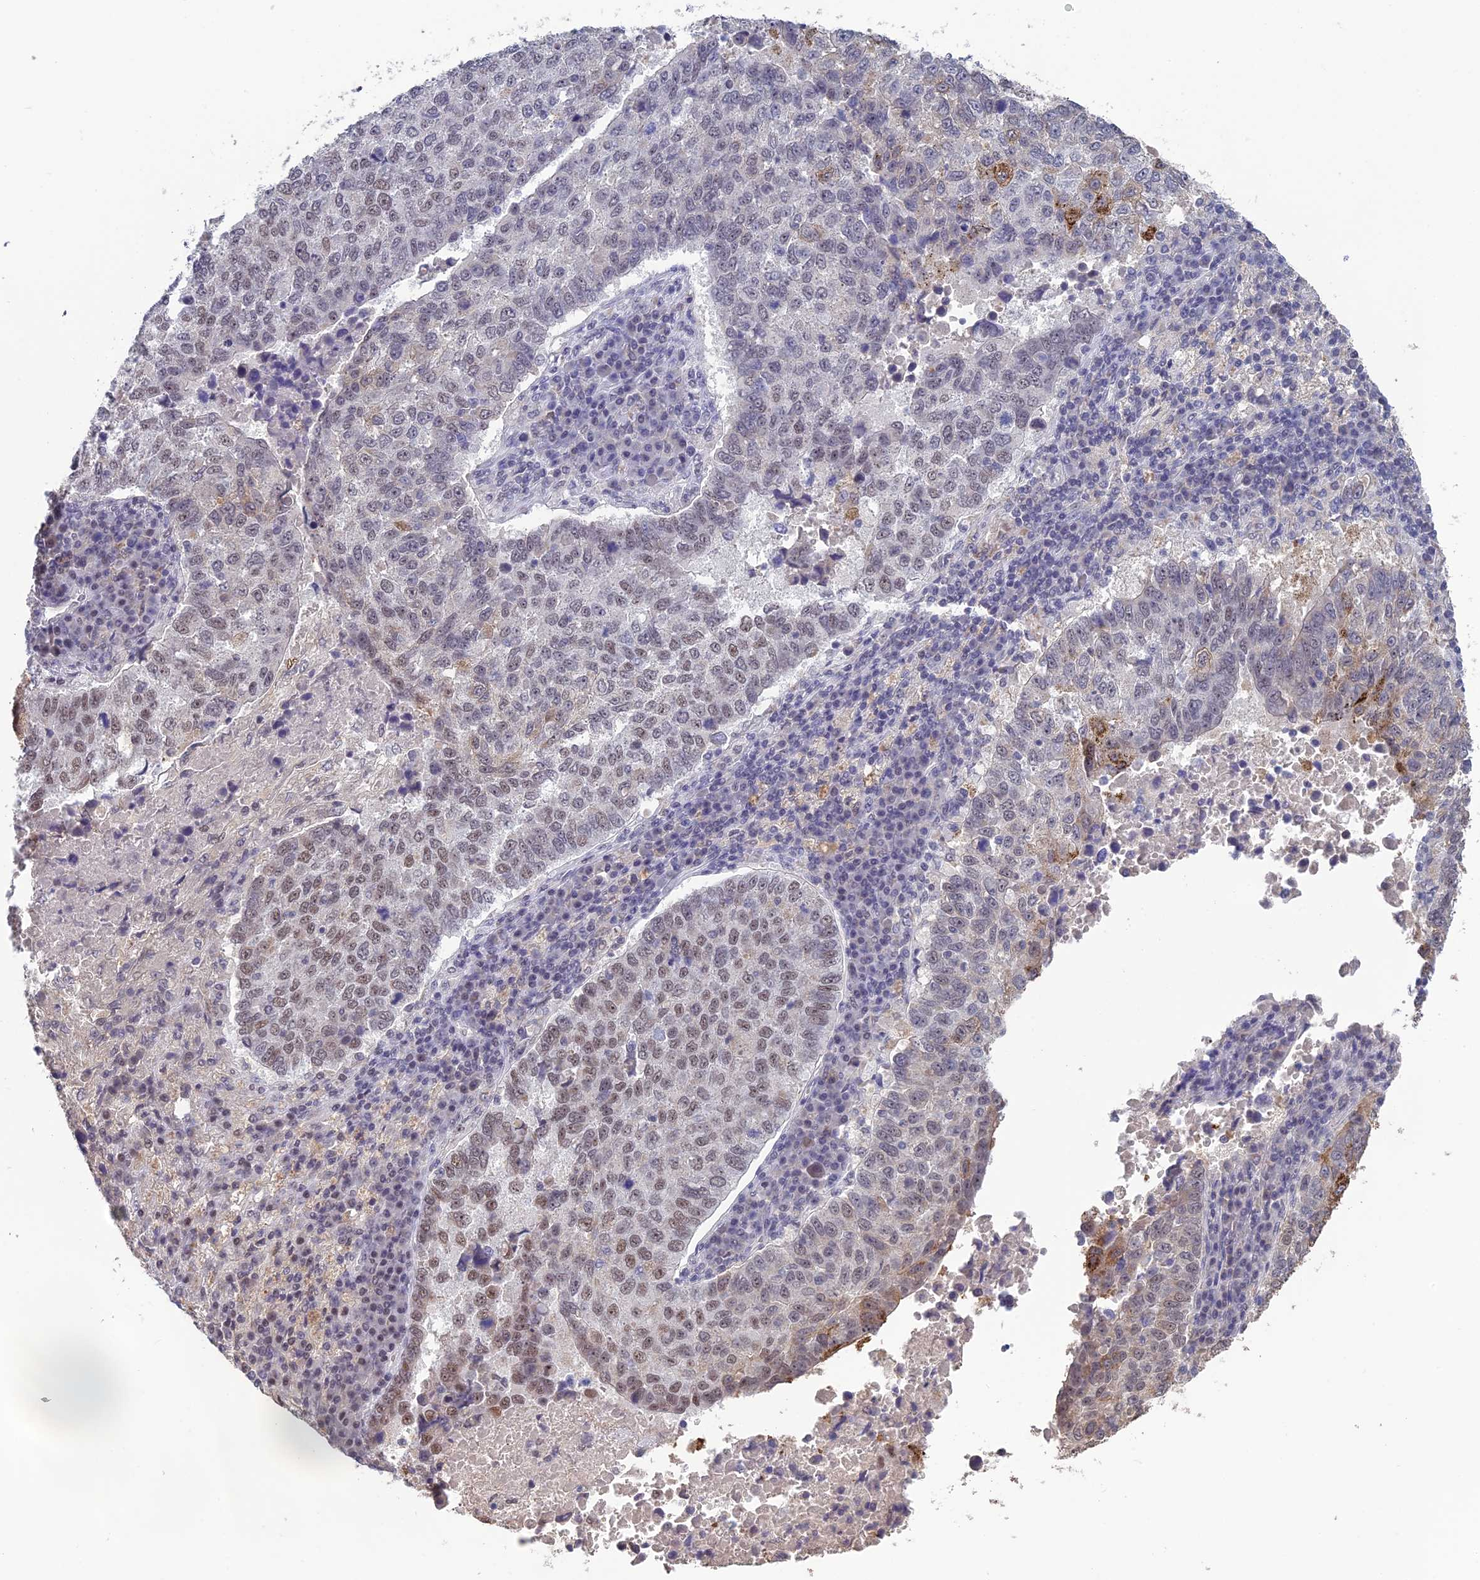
{"staining": {"intensity": "moderate", "quantity": "25%-75%", "location": "cytoplasmic/membranous,nuclear"}, "tissue": "lung cancer", "cell_type": "Tumor cells", "image_type": "cancer", "snomed": [{"axis": "morphology", "description": "Squamous cell carcinoma, NOS"}, {"axis": "topography", "description": "Lung"}], "caption": "The immunohistochemical stain shows moderate cytoplasmic/membranous and nuclear positivity in tumor cells of lung cancer tissue.", "gene": "MT-CO3", "patient": {"sex": "male", "age": 73}}